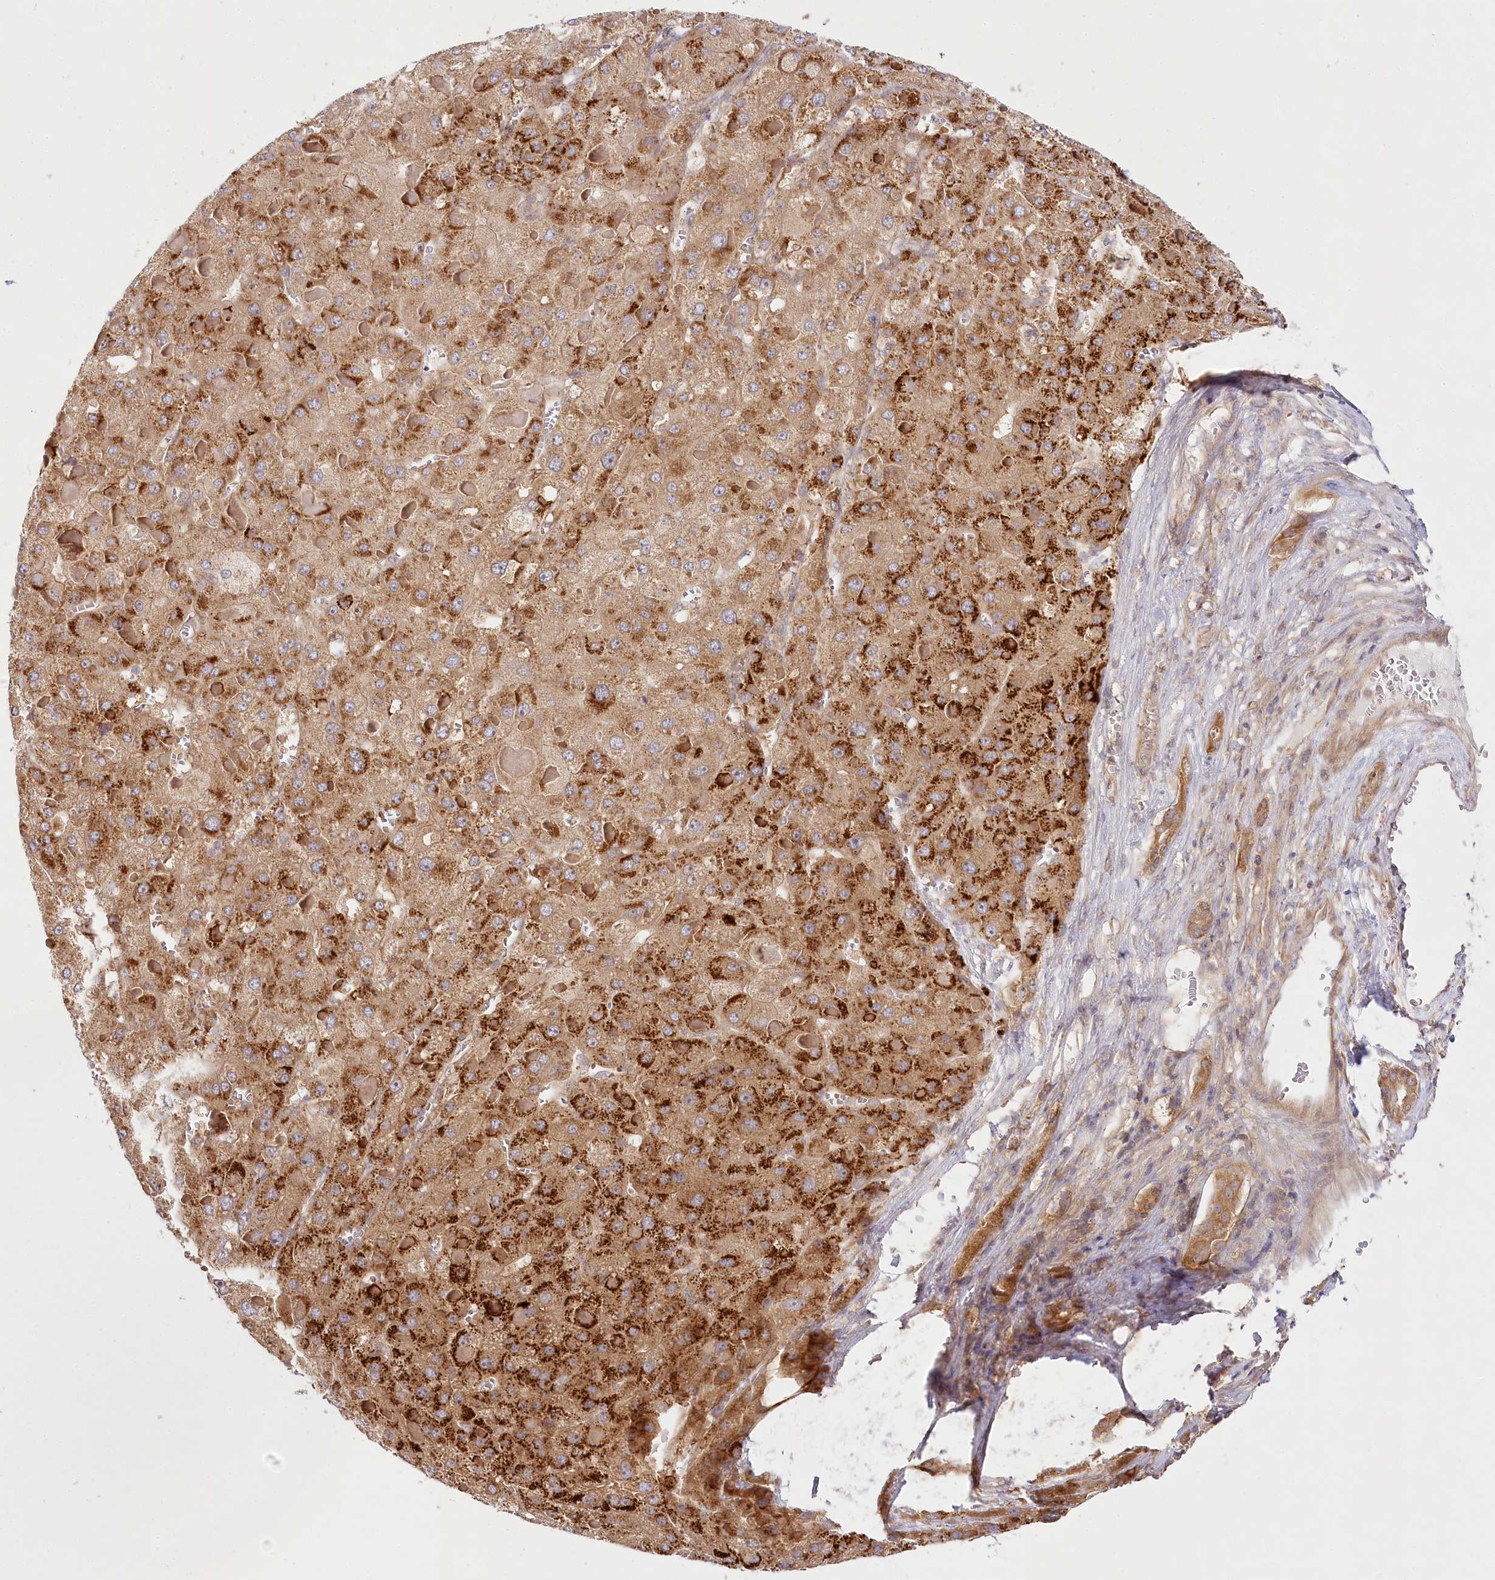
{"staining": {"intensity": "strong", "quantity": ">75%", "location": "cytoplasmic/membranous"}, "tissue": "liver cancer", "cell_type": "Tumor cells", "image_type": "cancer", "snomed": [{"axis": "morphology", "description": "Carcinoma, Hepatocellular, NOS"}, {"axis": "topography", "description": "Liver"}], "caption": "High-magnification brightfield microscopy of liver cancer stained with DAB (3,3'-diaminobenzidine) (brown) and counterstained with hematoxylin (blue). tumor cells exhibit strong cytoplasmic/membranous staining is present in approximately>75% of cells.", "gene": "INPP4B", "patient": {"sex": "female", "age": 73}}